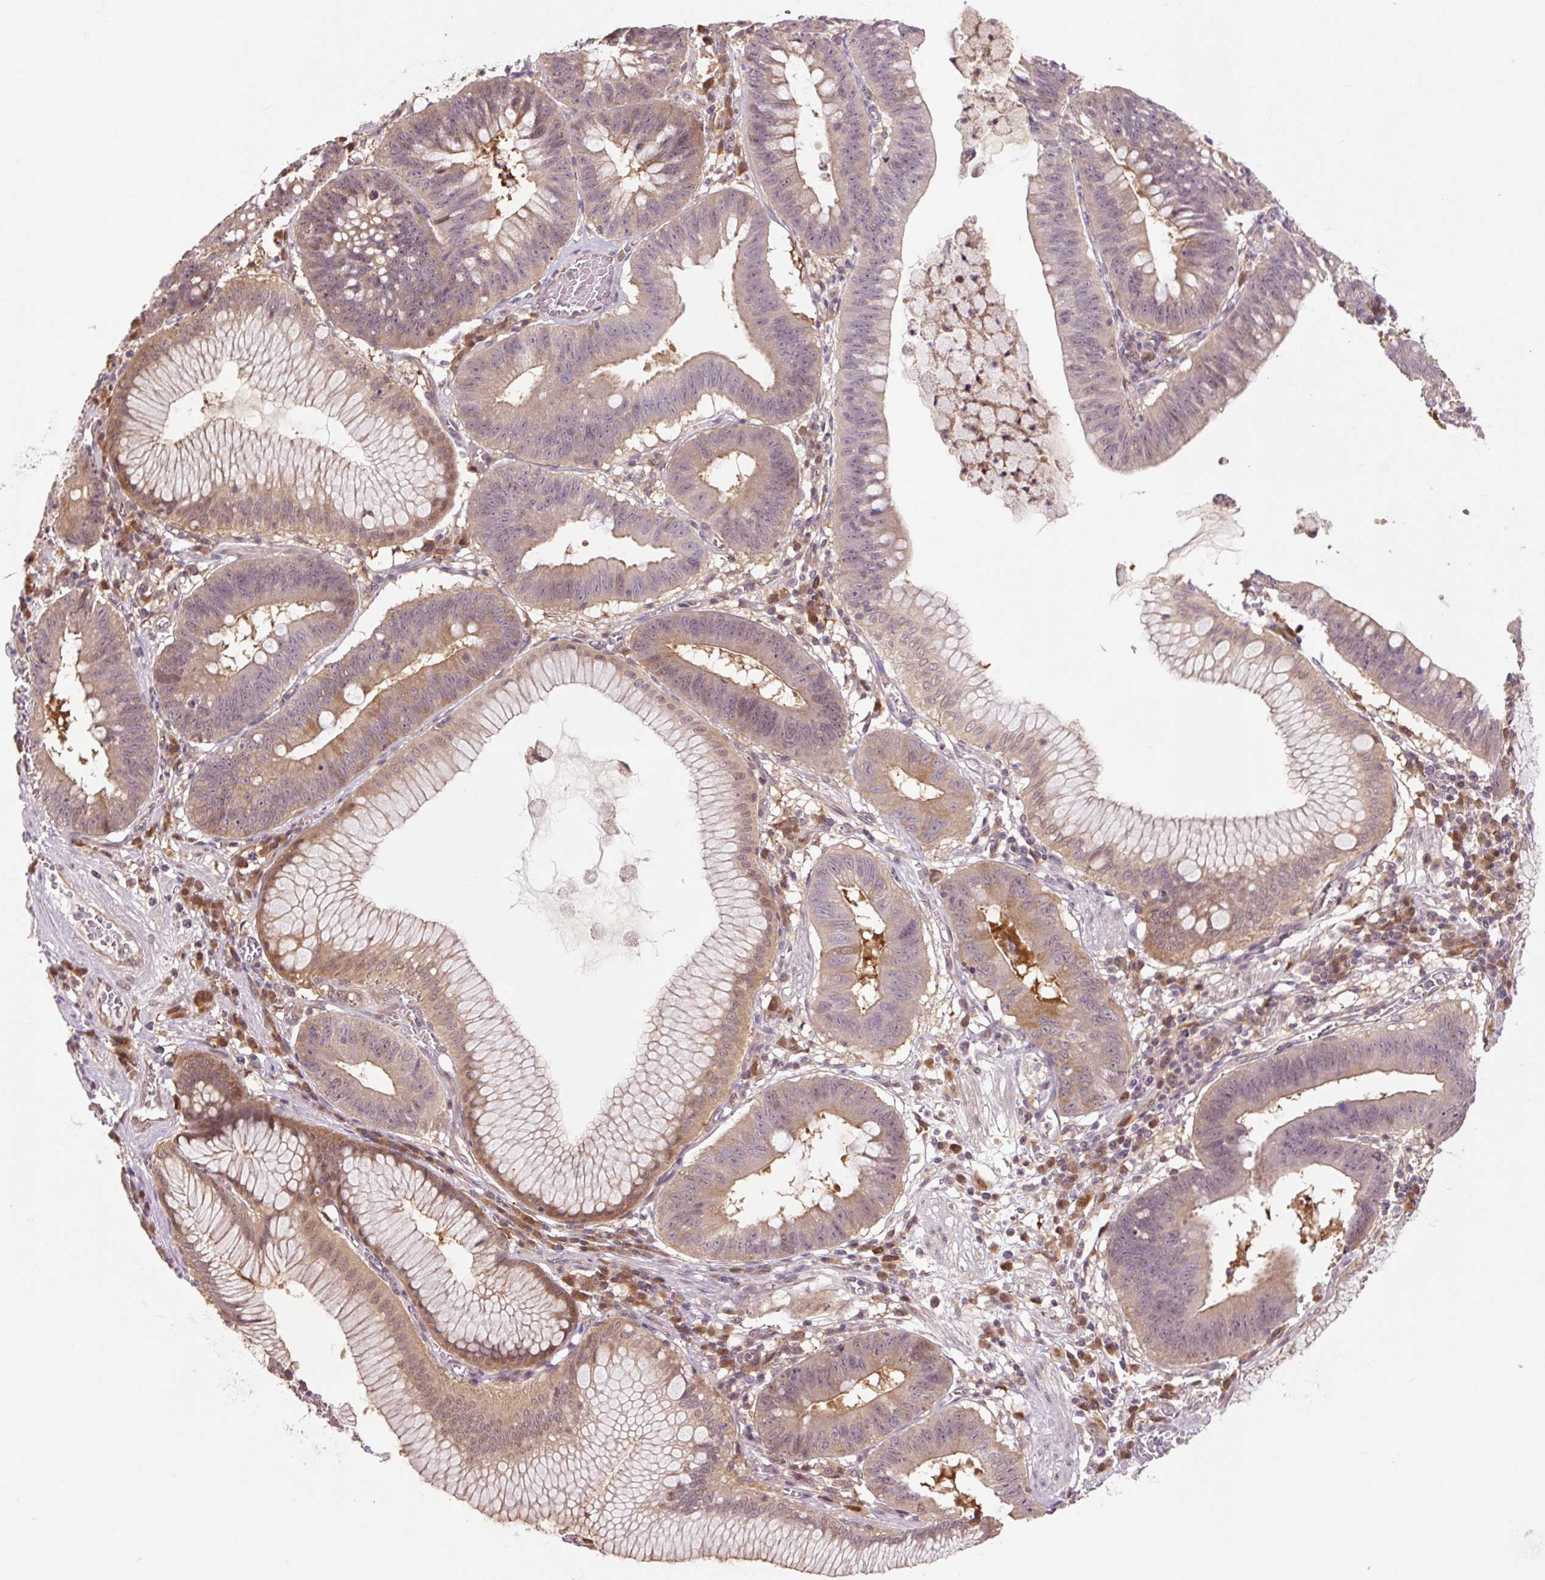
{"staining": {"intensity": "moderate", "quantity": "<25%", "location": "cytoplasmic/membranous,nuclear"}, "tissue": "stomach cancer", "cell_type": "Tumor cells", "image_type": "cancer", "snomed": [{"axis": "morphology", "description": "Adenocarcinoma, NOS"}, {"axis": "topography", "description": "Stomach"}], "caption": "IHC (DAB (3,3'-diaminobenzidine)) staining of human stomach adenocarcinoma displays moderate cytoplasmic/membranous and nuclear protein staining in about <25% of tumor cells. The staining was performed using DAB to visualize the protein expression in brown, while the nuclei were stained in blue with hematoxylin (Magnification: 20x).", "gene": "TPT1", "patient": {"sex": "male", "age": 59}}